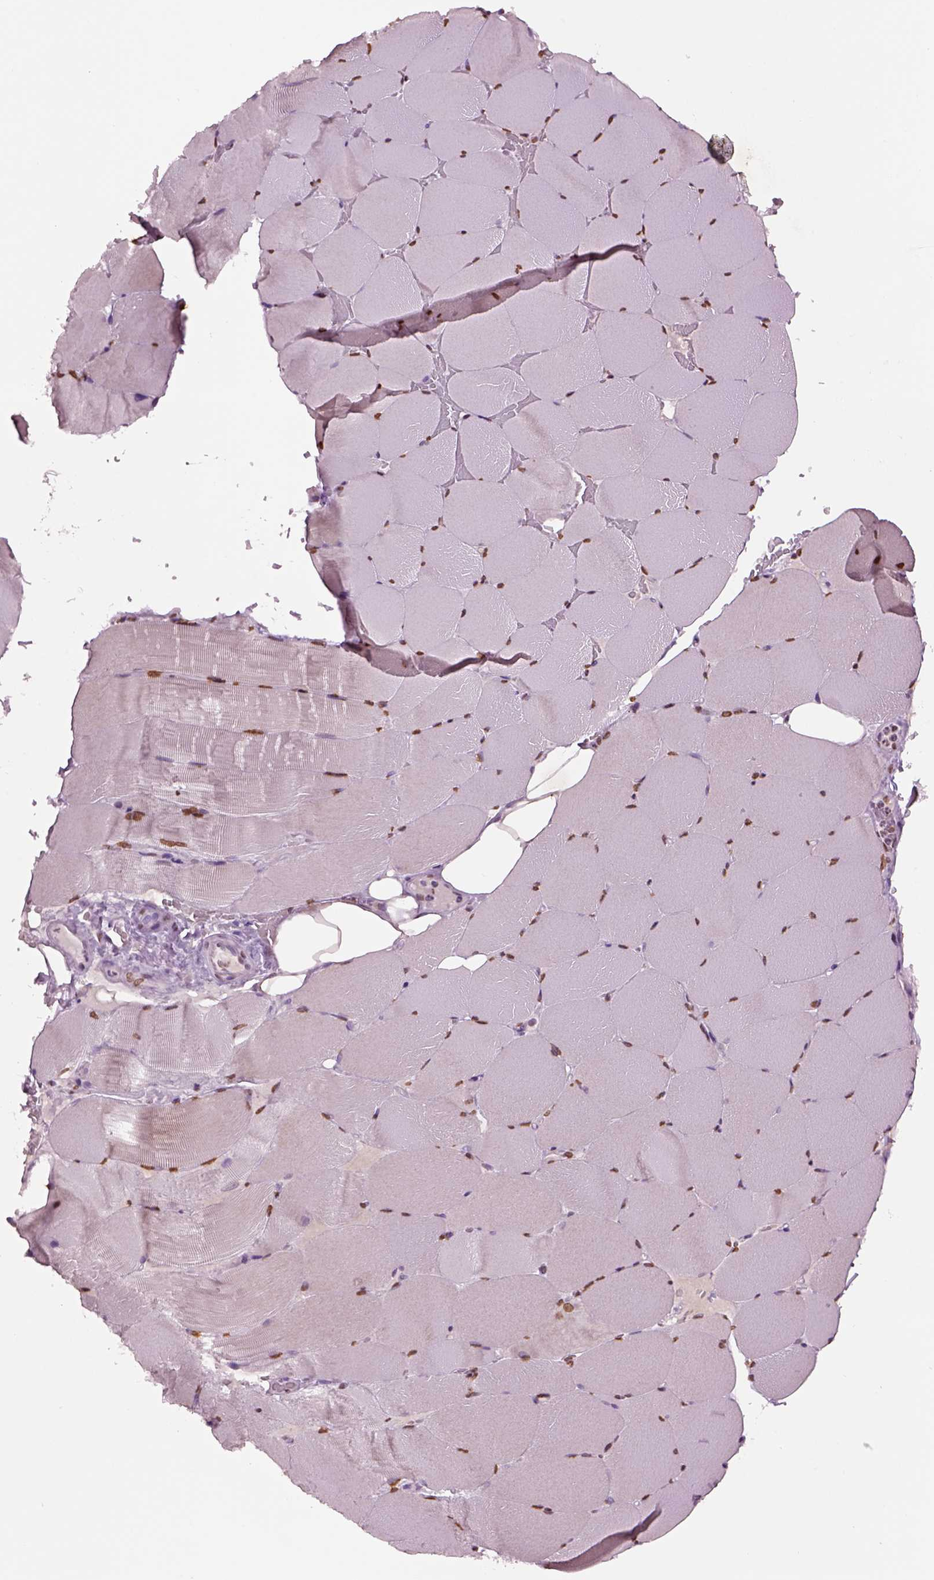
{"staining": {"intensity": "strong", "quantity": ">75%", "location": "nuclear"}, "tissue": "skeletal muscle", "cell_type": "Myocytes", "image_type": "normal", "snomed": [{"axis": "morphology", "description": "Normal tissue, NOS"}, {"axis": "topography", "description": "Skeletal muscle"}], "caption": "The image shows a brown stain indicating the presence of a protein in the nuclear of myocytes in skeletal muscle. Using DAB (brown) and hematoxylin (blue) stains, captured at high magnification using brightfield microscopy.", "gene": "DDX3X", "patient": {"sex": "female", "age": 37}}